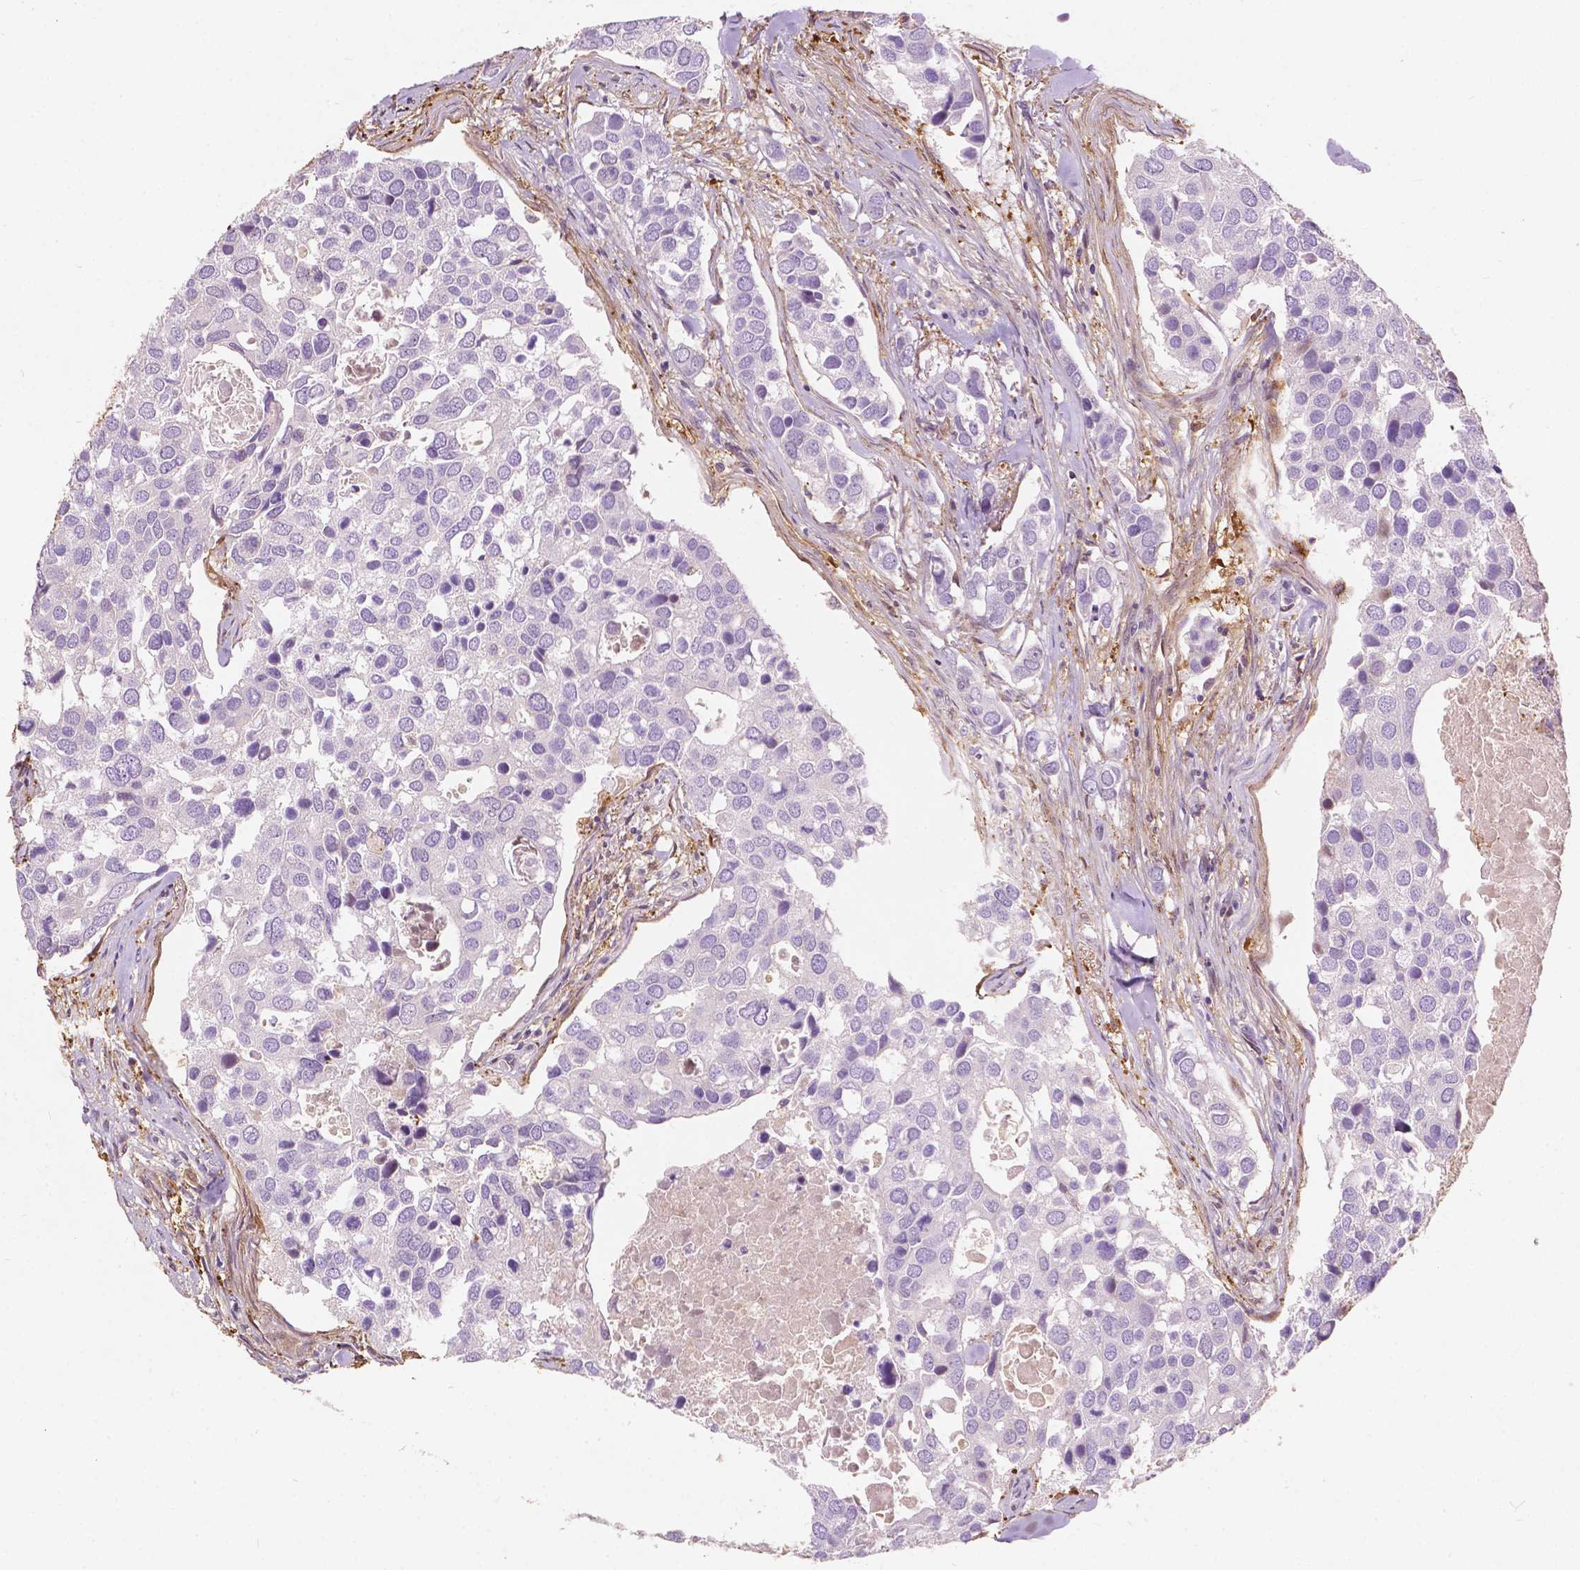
{"staining": {"intensity": "negative", "quantity": "none", "location": "none"}, "tissue": "breast cancer", "cell_type": "Tumor cells", "image_type": "cancer", "snomed": [{"axis": "morphology", "description": "Duct carcinoma"}, {"axis": "topography", "description": "Breast"}], "caption": "Immunohistochemical staining of human breast invasive ductal carcinoma reveals no significant positivity in tumor cells.", "gene": "GPR37", "patient": {"sex": "female", "age": 83}}